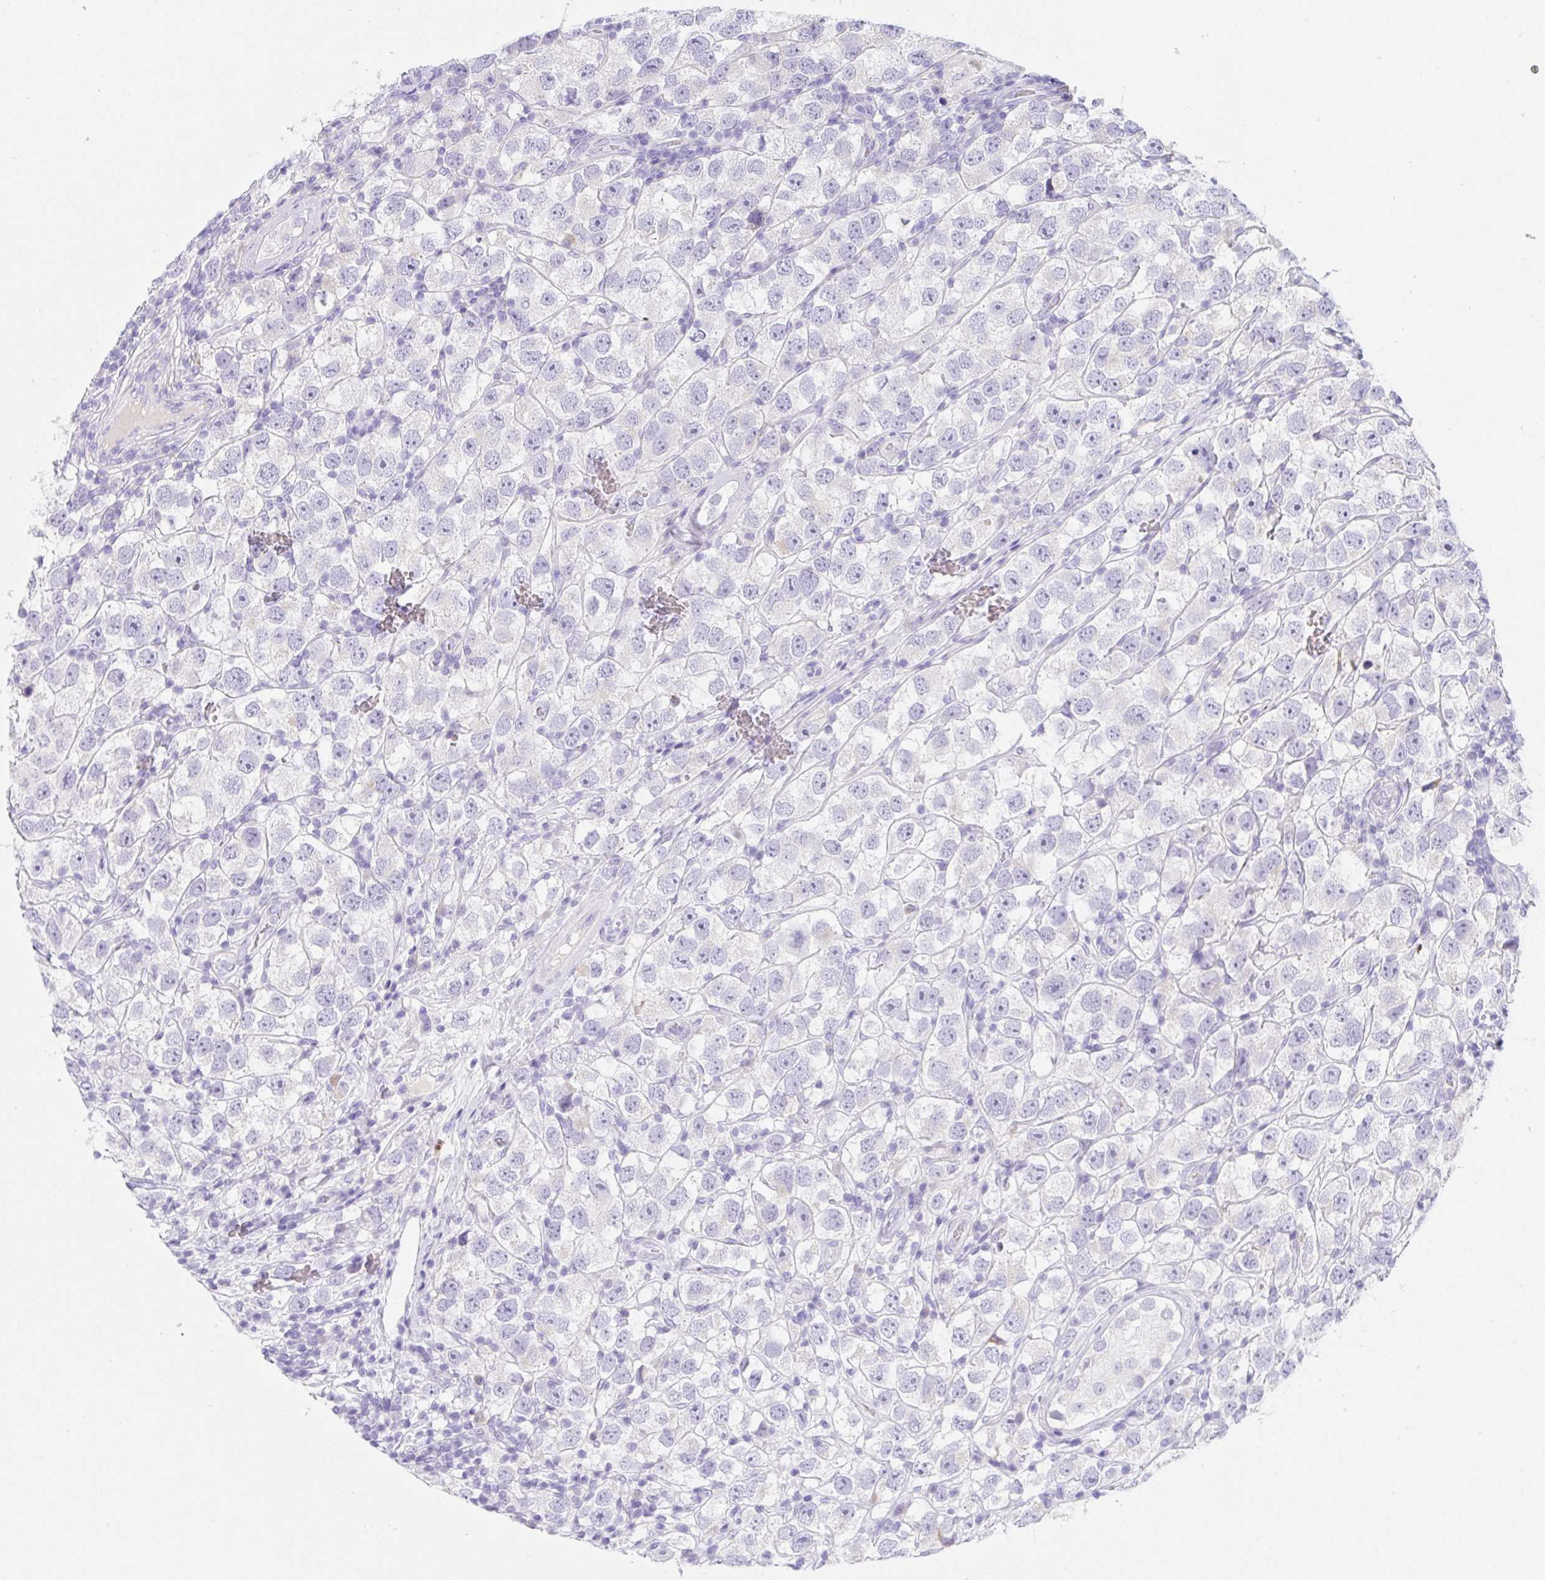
{"staining": {"intensity": "negative", "quantity": "none", "location": "none"}, "tissue": "testis cancer", "cell_type": "Tumor cells", "image_type": "cancer", "snomed": [{"axis": "morphology", "description": "Seminoma, NOS"}, {"axis": "topography", "description": "Testis"}], "caption": "IHC of testis seminoma demonstrates no expression in tumor cells.", "gene": "KLK8", "patient": {"sex": "male", "age": 26}}